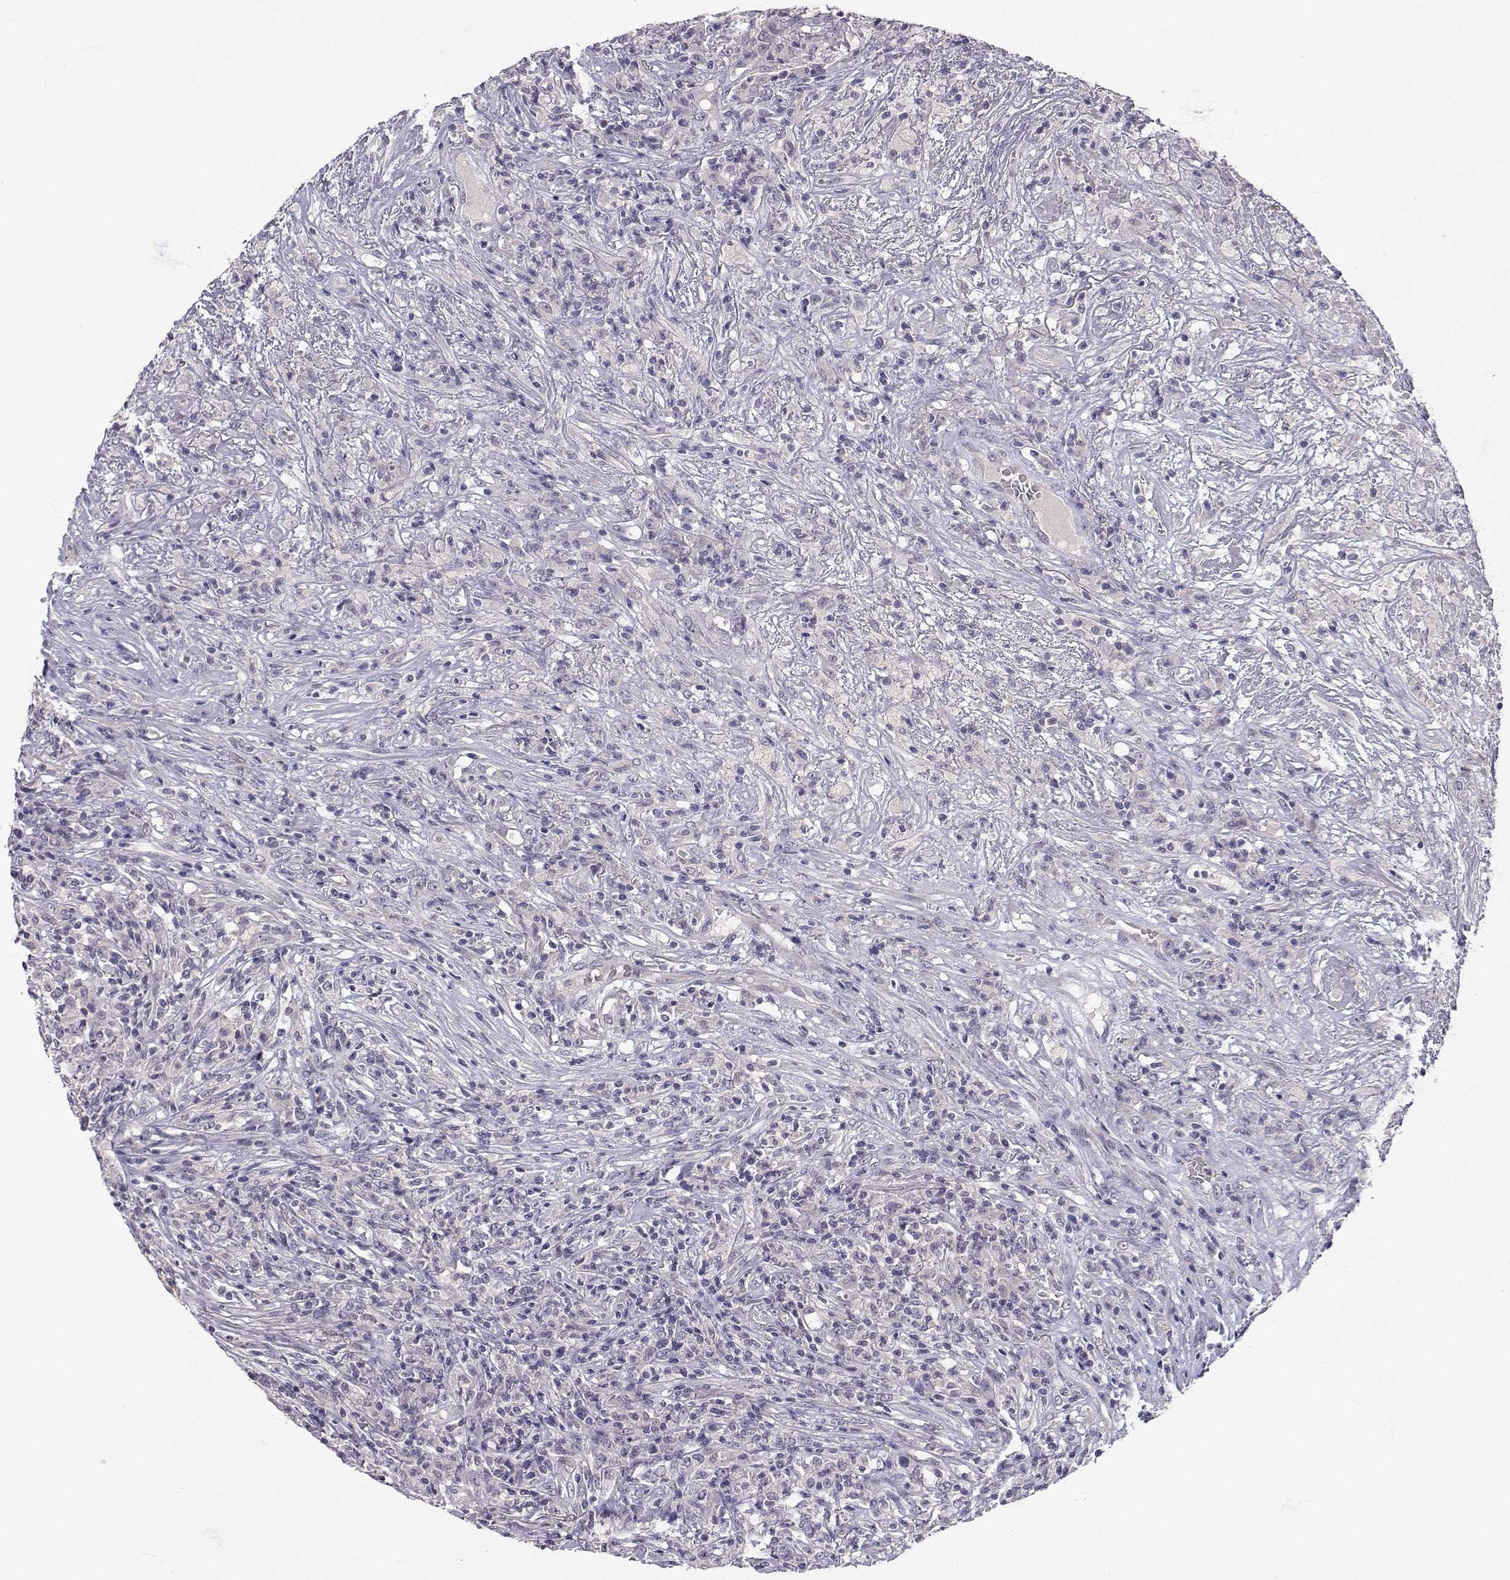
{"staining": {"intensity": "negative", "quantity": "none", "location": "none"}, "tissue": "lymphoma", "cell_type": "Tumor cells", "image_type": "cancer", "snomed": [{"axis": "morphology", "description": "Malignant lymphoma, non-Hodgkin's type, High grade"}, {"axis": "topography", "description": "Lung"}], "caption": "This is a photomicrograph of IHC staining of high-grade malignant lymphoma, non-Hodgkin's type, which shows no positivity in tumor cells. (Immunohistochemistry (ihc), brightfield microscopy, high magnification).", "gene": "SLC6A3", "patient": {"sex": "male", "age": 79}}